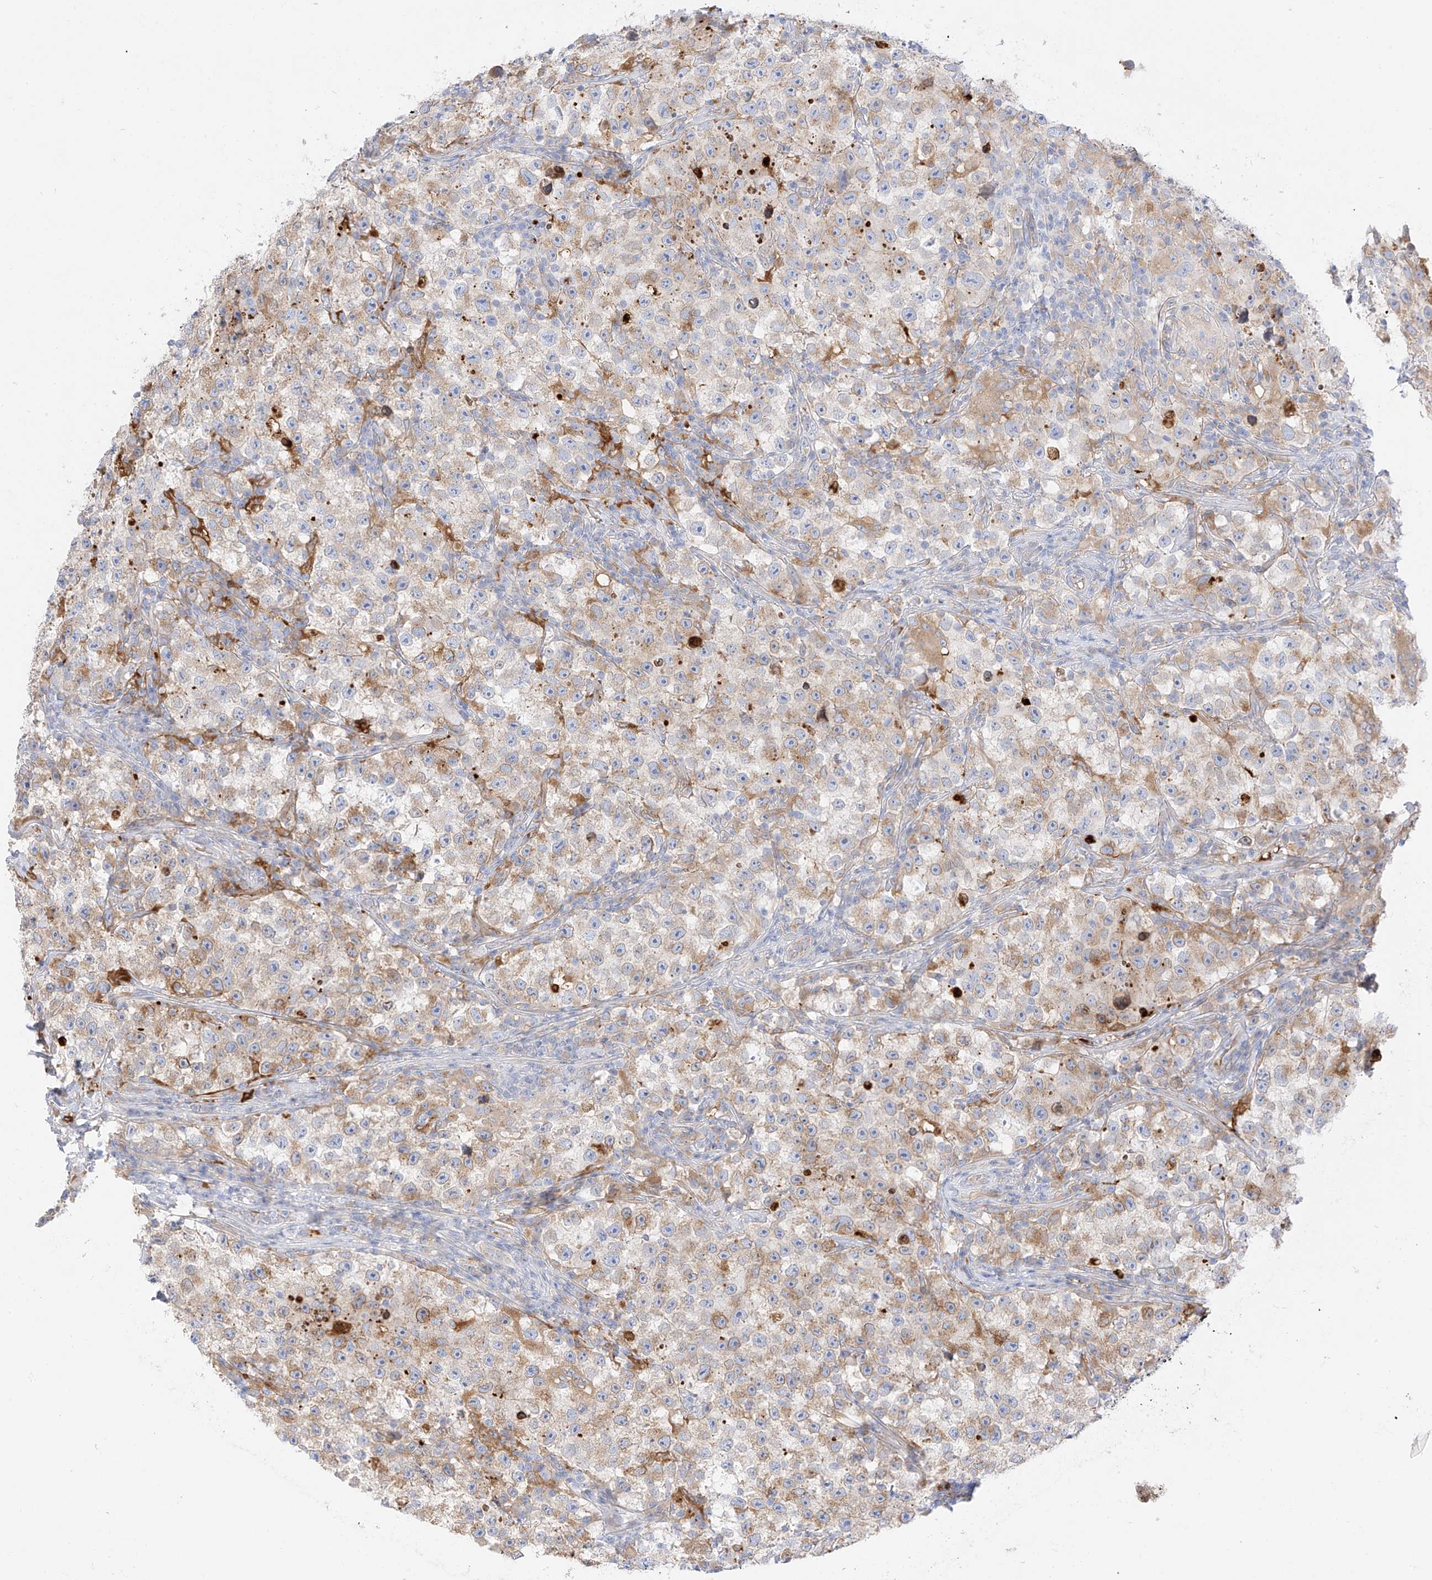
{"staining": {"intensity": "moderate", "quantity": "25%-75%", "location": "cytoplasmic/membranous"}, "tissue": "testis cancer", "cell_type": "Tumor cells", "image_type": "cancer", "snomed": [{"axis": "morphology", "description": "Seminoma, NOS"}, {"axis": "topography", "description": "Testis"}], "caption": "A histopathology image showing moderate cytoplasmic/membranous positivity in about 25%-75% of tumor cells in testis cancer, as visualized by brown immunohistochemical staining.", "gene": "PCYOX1", "patient": {"sex": "male", "age": 22}}